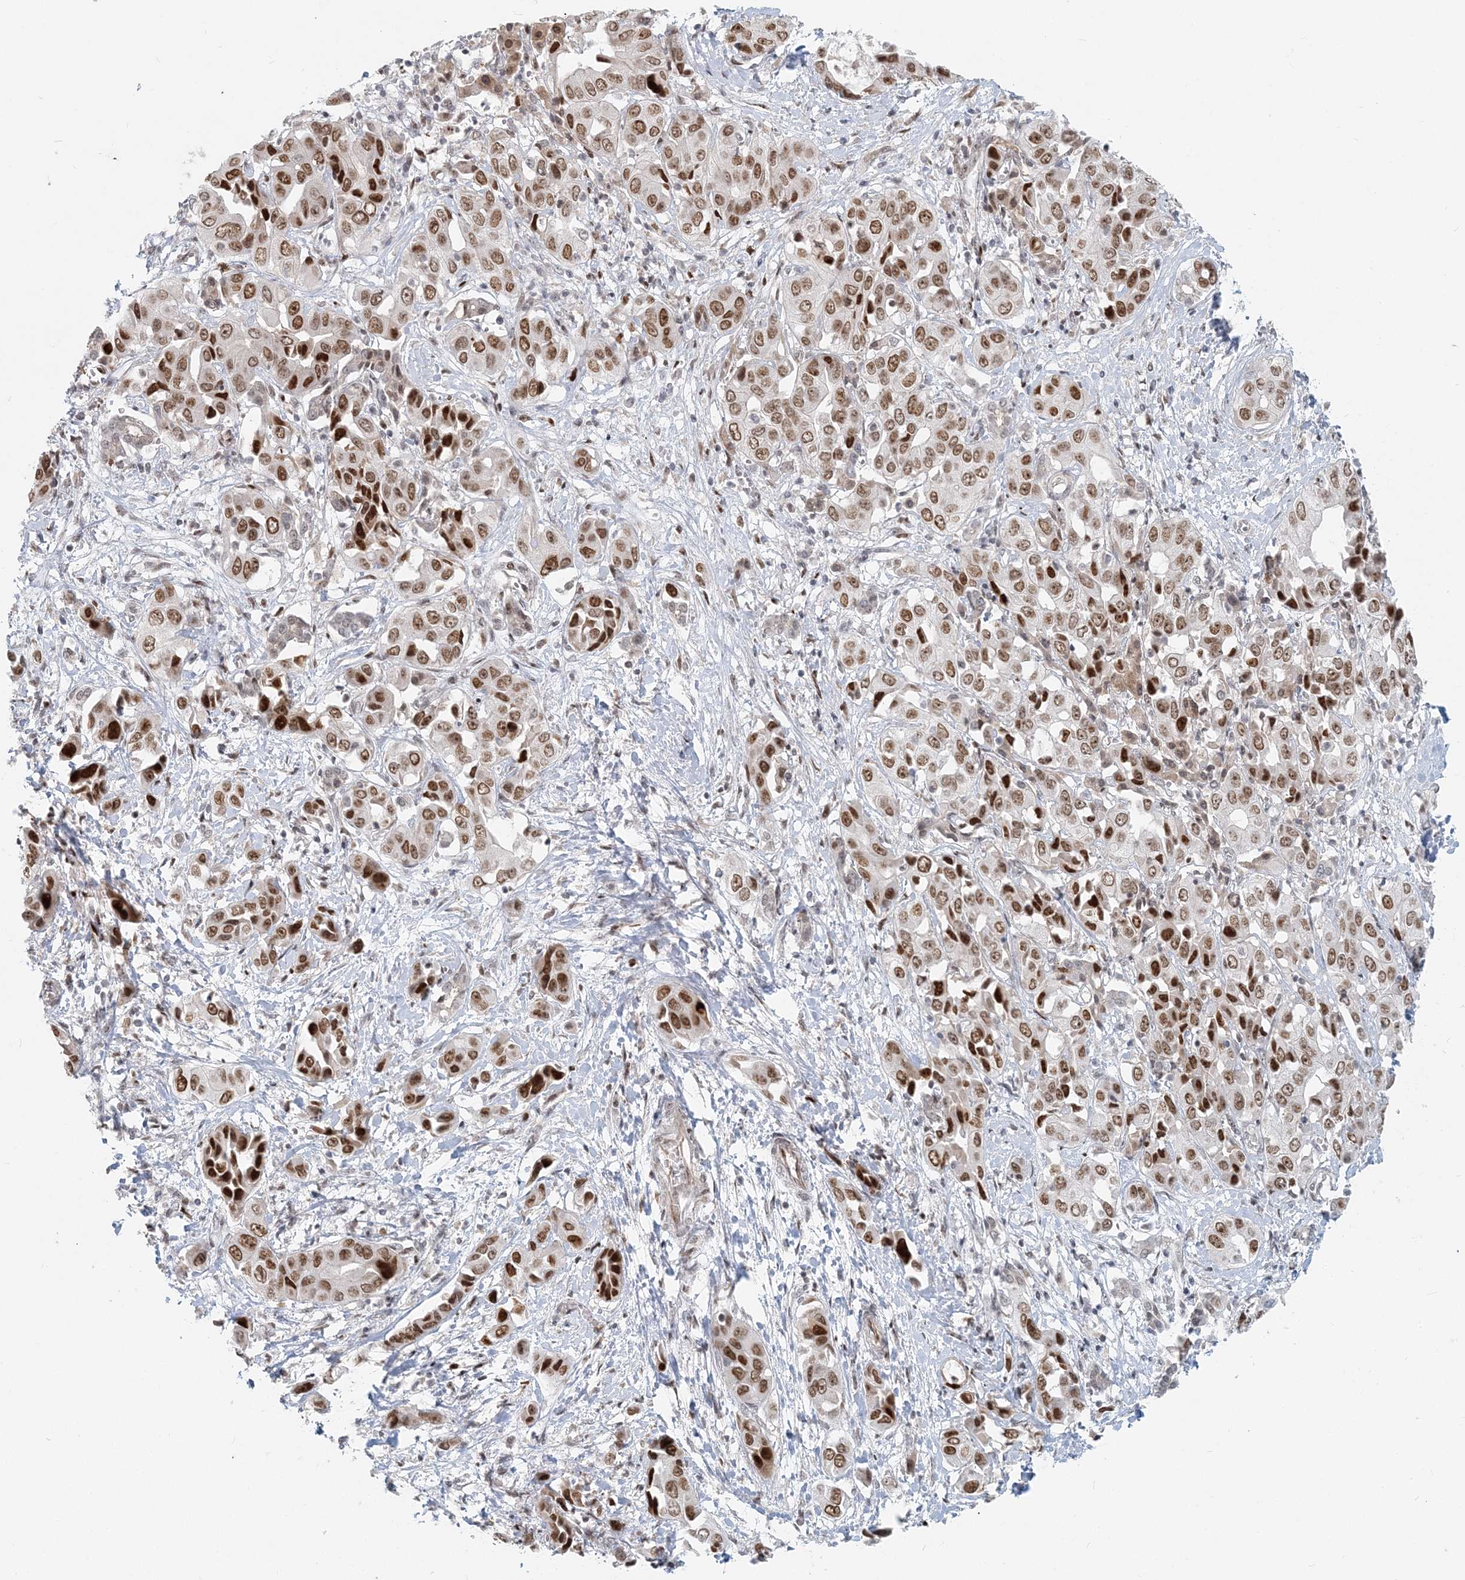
{"staining": {"intensity": "moderate", "quantity": ">75%", "location": "nuclear"}, "tissue": "liver cancer", "cell_type": "Tumor cells", "image_type": "cancer", "snomed": [{"axis": "morphology", "description": "Cholangiocarcinoma"}, {"axis": "topography", "description": "Liver"}], "caption": "DAB (3,3'-diaminobenzidine) immunohistochemical staining of liver cancer (cholangiocarcinoma) exhibits moderate nuclear protein positivity in about >75% of tumor cells.", "gene": "BAZ1B", "patient": {"sex": "female", "age": 52}}